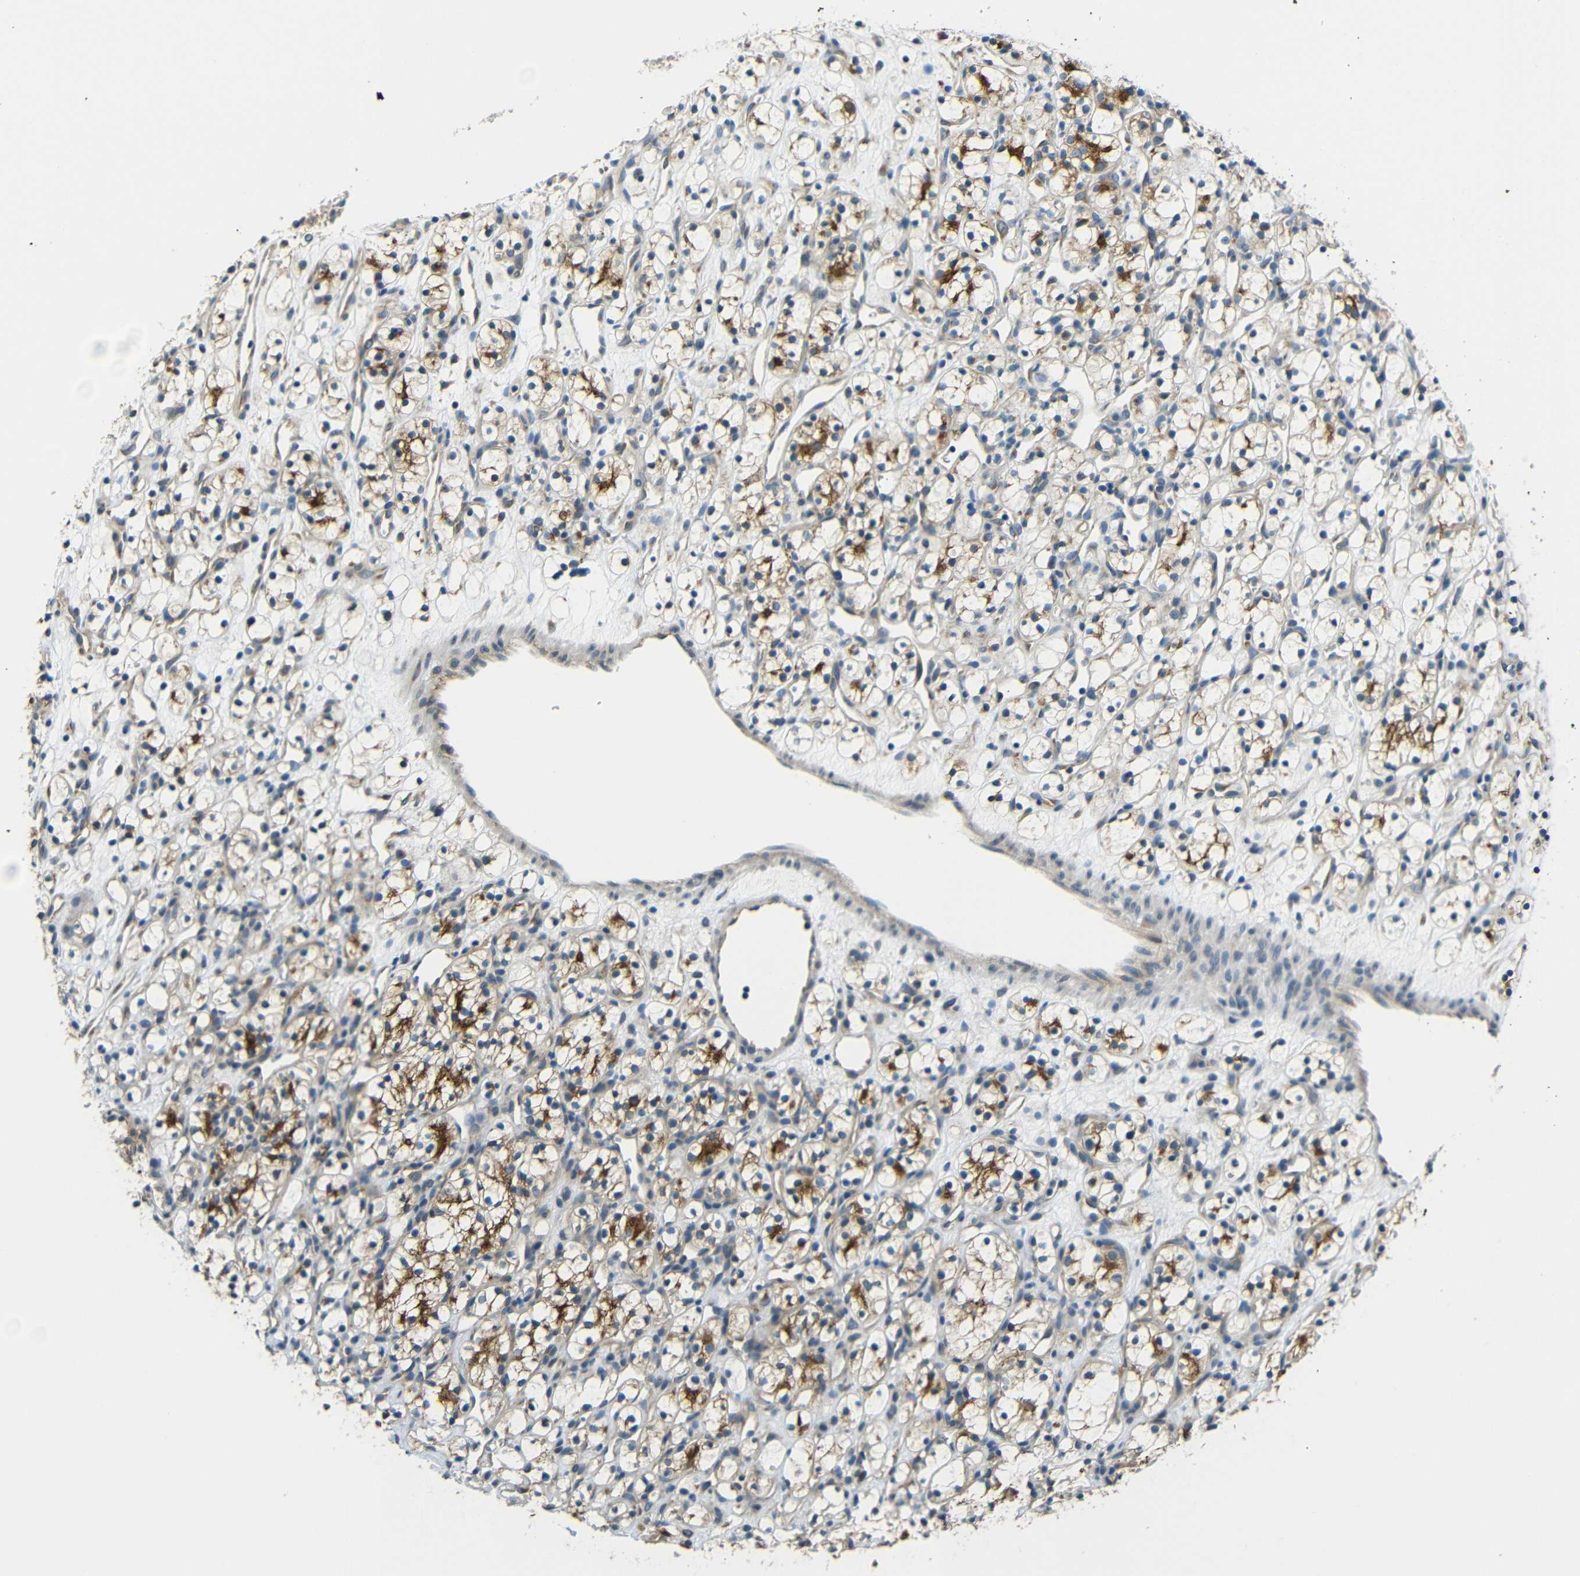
{"staining": {"intensity": "moderate", "quantity": ">75%", "location": "cytoplasmic/membranous"}, "tissue": "renal cancer", "cell_type": "Tumor cells", "image_type": "cancer", "snomed": [{"axis": "morphology", "description": "Adenocarcinoma, NOS"}, {"axis": "topography", "description": "Kidney"}], "caption": "Tumor cells exhibit moderate cytoplasmic/membranous staining in about >75% of cells in renal cancer (adenocarcinoma).", "gene": "VAPB", "patient": {"sex": "female", "age": 60}}